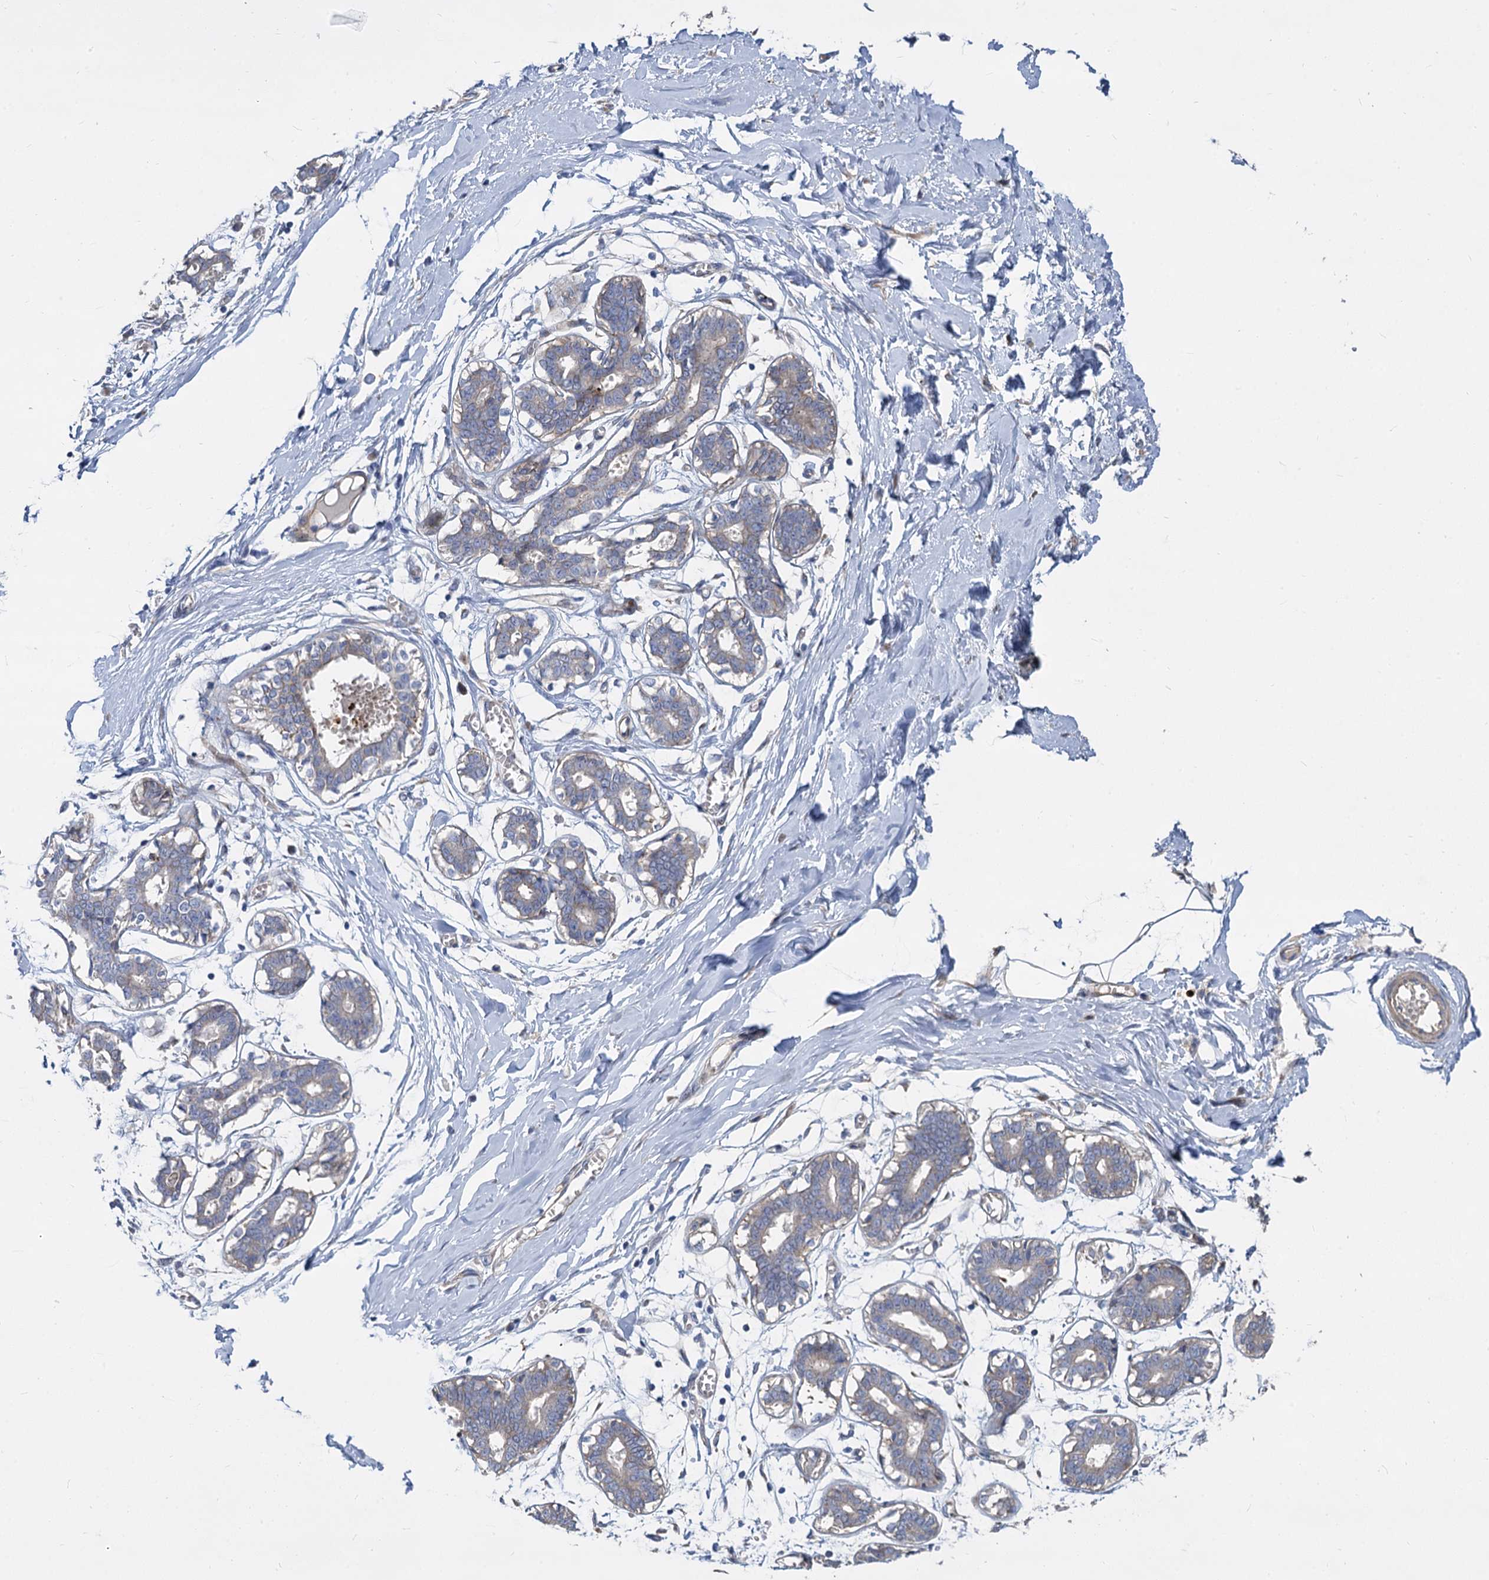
{"staining": {"intensity": "negative", "quantity": "none", "location": "none"}, "tissue": "breast", "cell_type": "Adipocytes", "image_type": "normal", "snomed": [{"axis": "morphology", "description": "Normal tissue, NOS"}, {"axis": "topography", "description": "Breast"}], "caption": "Immunohistochemistry (IHC) of normal breast displays no positivity in adipocytes.", "gene": "TRIM77", "patient": {"sex": "female", "age": 27}}